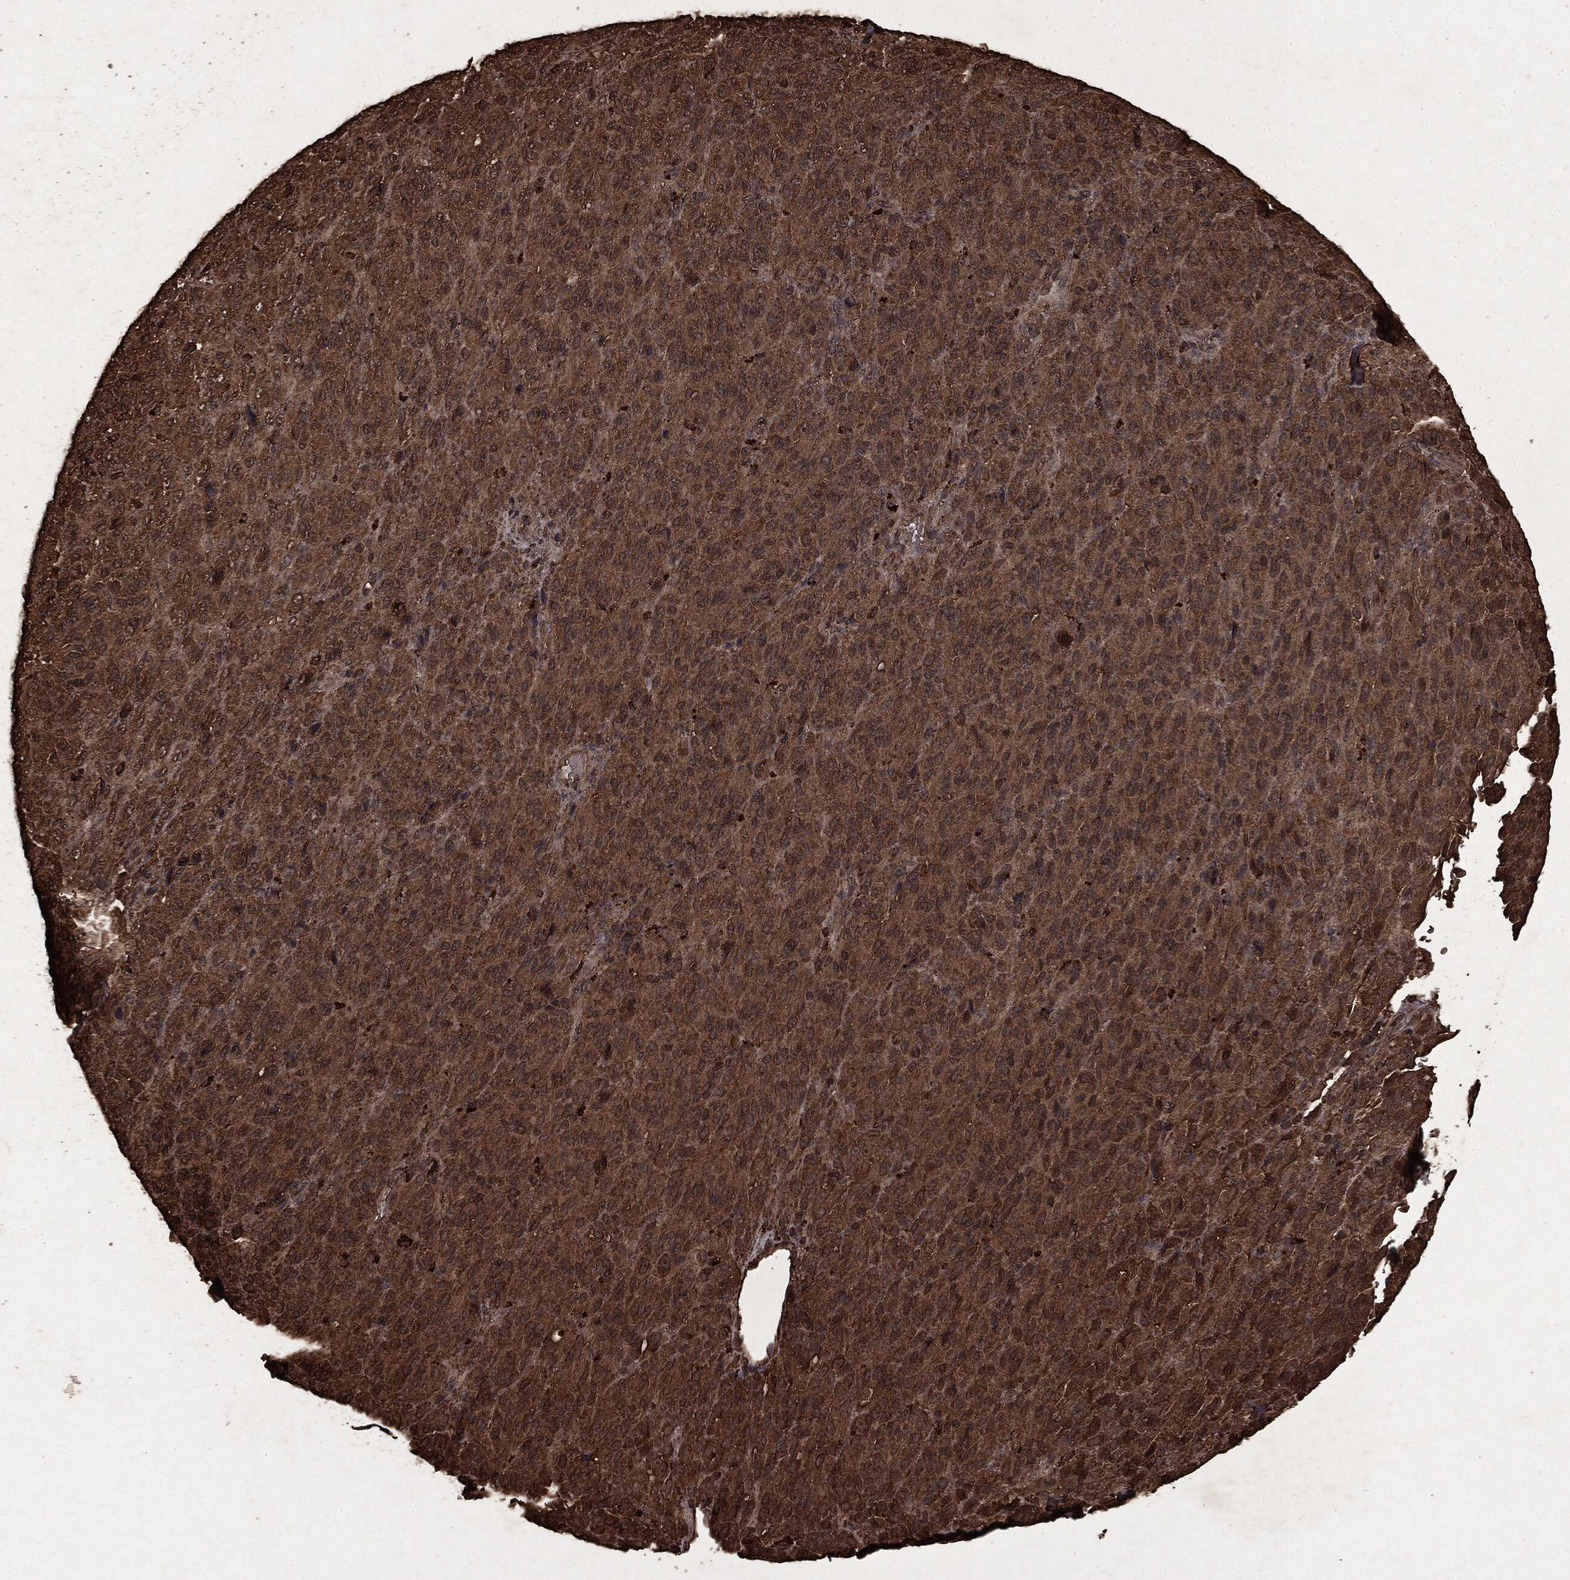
{"staining": {"intensity": "moderate", "quantity": ">75%", "location": "cytoplasmic/membranous"}, "tissue": "melanoma", "cell_type": "Tumor cells", "image_type": "cancer", "snomed": [{"axis": "morphology", "description": "Malignant melanoma, Metastatic site"}, {"axis": "topography", "description": "Brain"}], "caption": "Immunohistochemistry of human malignant melanoma (metastatic site) shows medium levels of moderate cytoplasmic/membranous staining in approximately >75% of tumor cells. The protein of interest is shown in brown color, while the nuclei are stained blue.", "gene": "ARAF", "patient": {"sex": "female", "age": 56}}